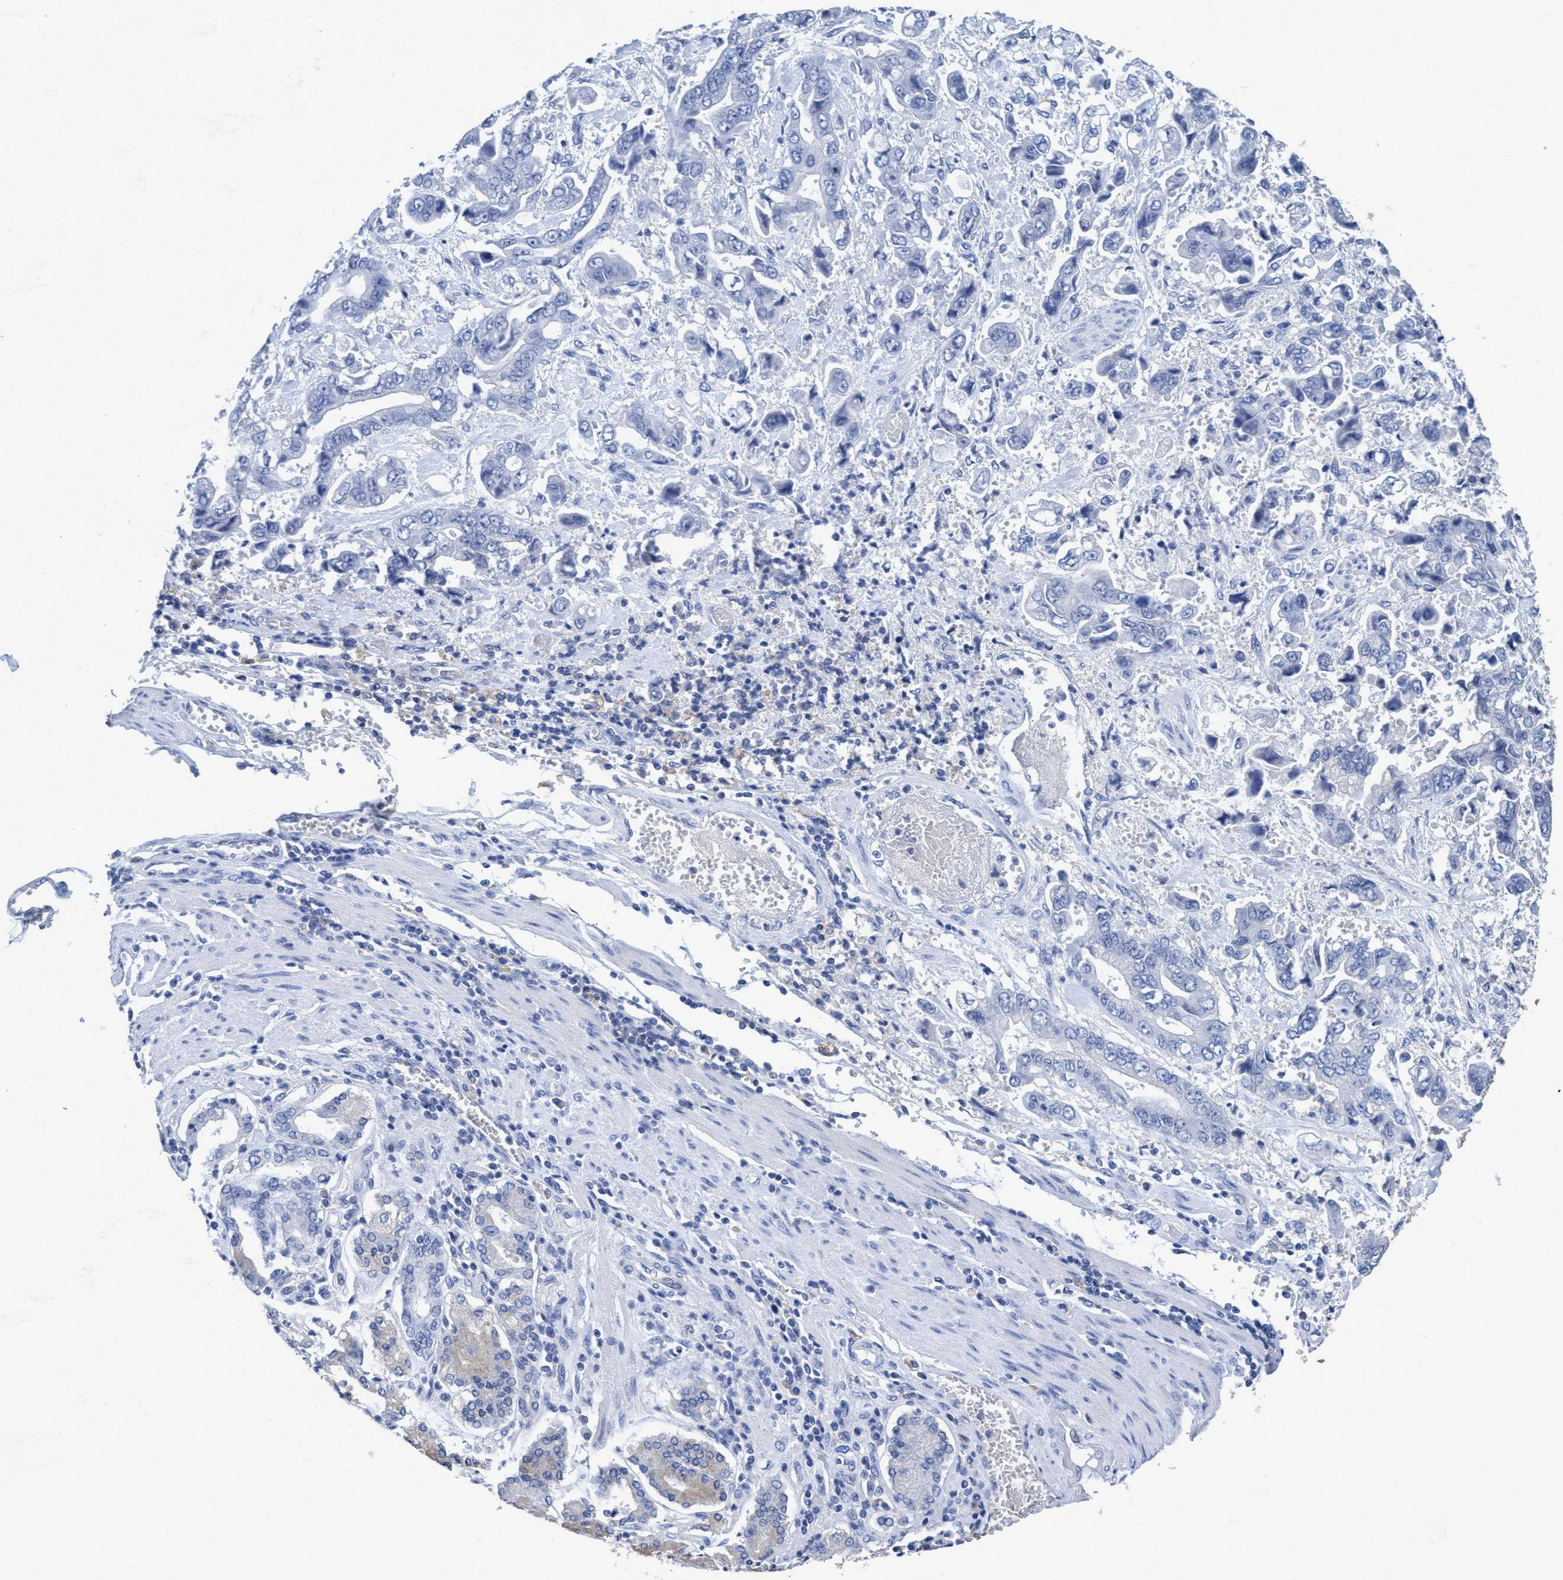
{"staining": {"intensity": "negative", "quantity": "none", "location": "none"}, "tissue": "stomach cancer", "cell_type": "Tumor cells", "image_type": "cancer", "snomed": [{"axis": "morphology", "description": "Normal tissue, NOS"}, {"axis": "morphology", "description": "Adenocarcinoma, NOS"}, {"axis": "topography", "description": "Stomach"}], "caption": "Immunohistochemistry (IHC) of stomach cancer shows no expression in tumor cells.", "gene": "DNAI1", "patient": {"sex": "male", "age": 62}}